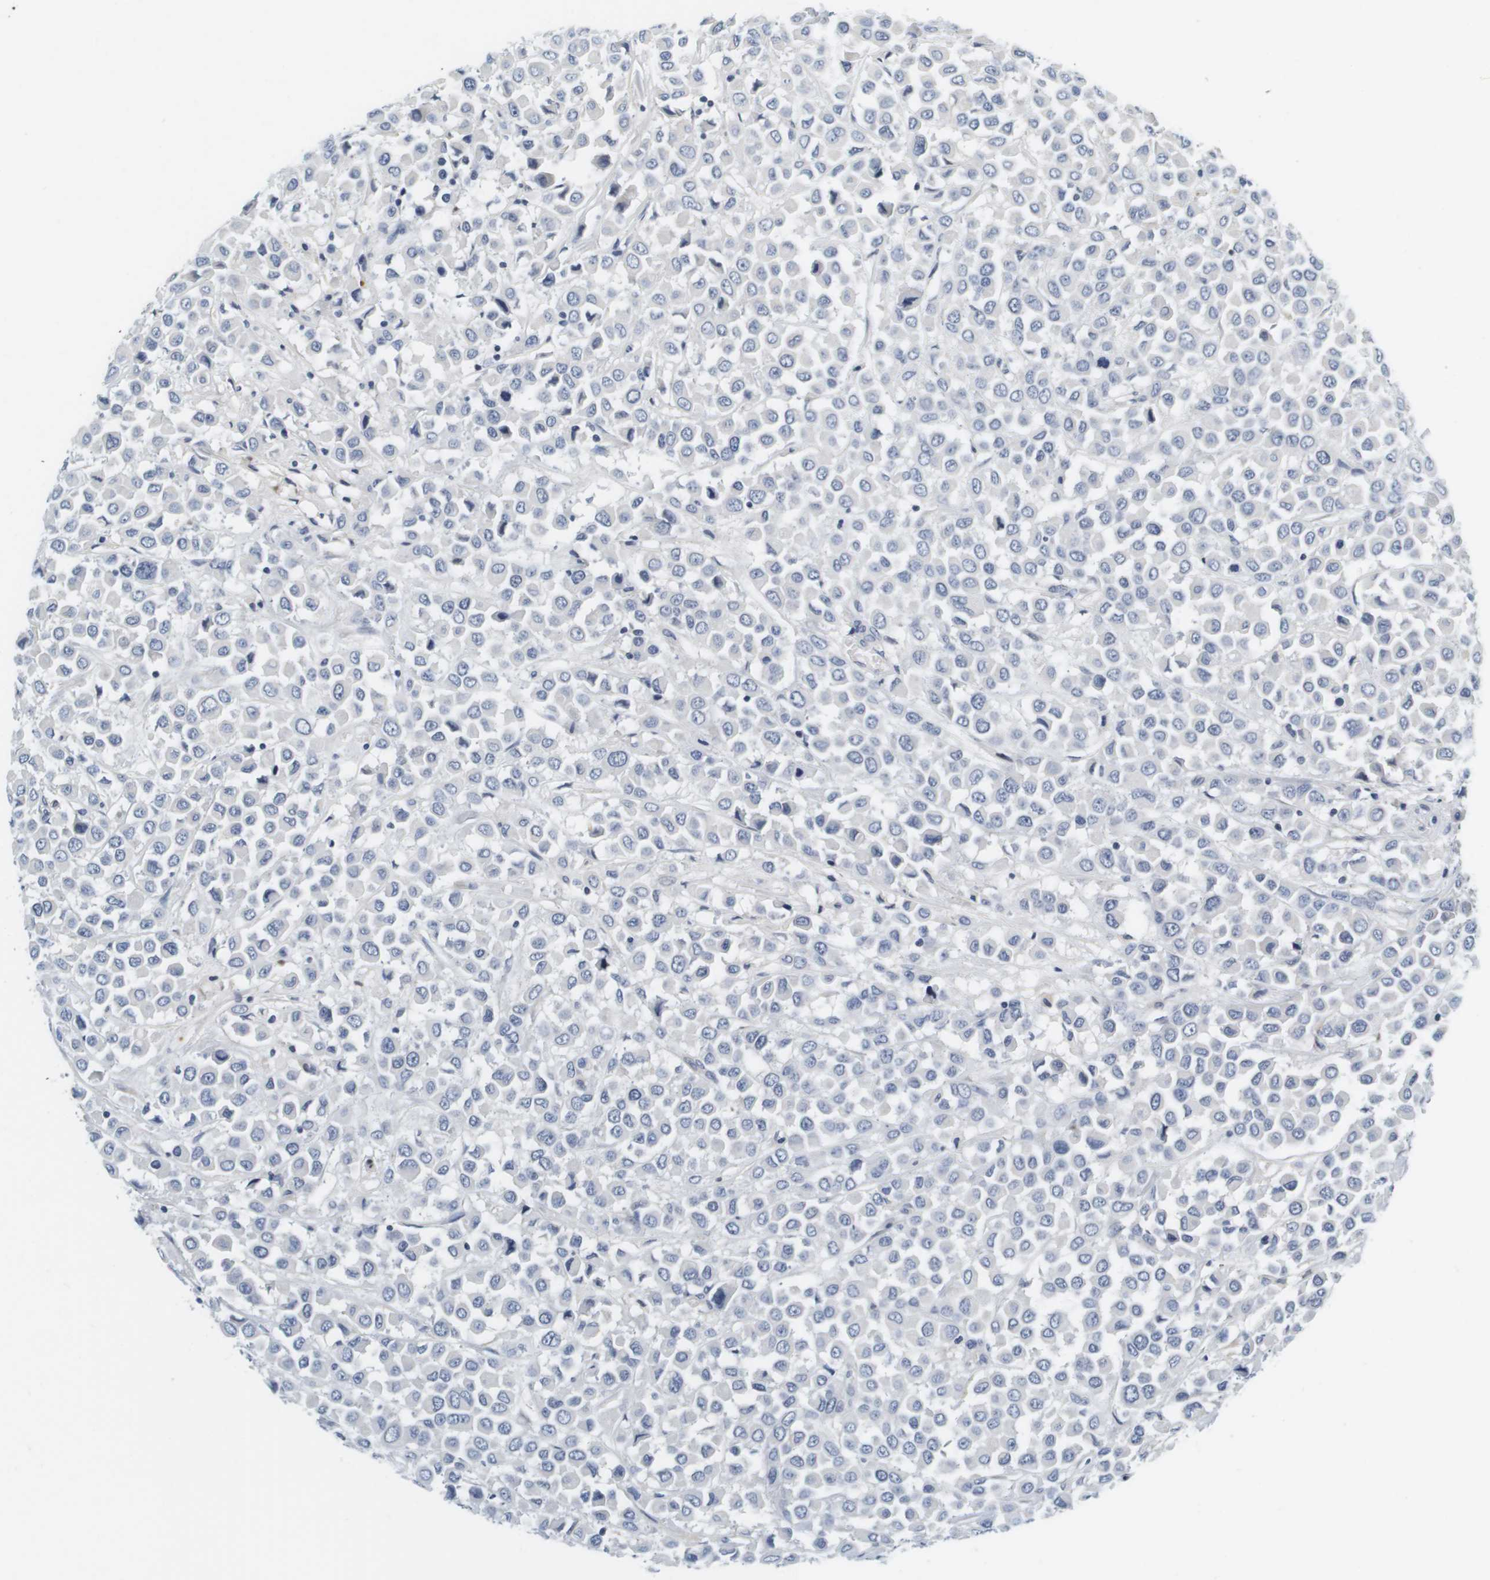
{"staining": {"intensity": "negative", "quantity": "none", "location": "none"}, "tissue": "breast cancer", "cell_type": "Tumor cells", "image_type": "cancer", "snomed": [{"axis": "morphology", "description": "Duct carcinoma"}, {"axis": "topography", "description": "Breast"}], "caption": "Immunohistochemistry (IHC) photomicrograph of neoplastic tissue: infiltrating ductal carcinoma (breast) stained with DAB (3,3'-diaminobenzidine) reveals no significant protein positivity in tumor cells.", "gene": "KCNJ5", "patient": {"sex": "female", "age": 61}}